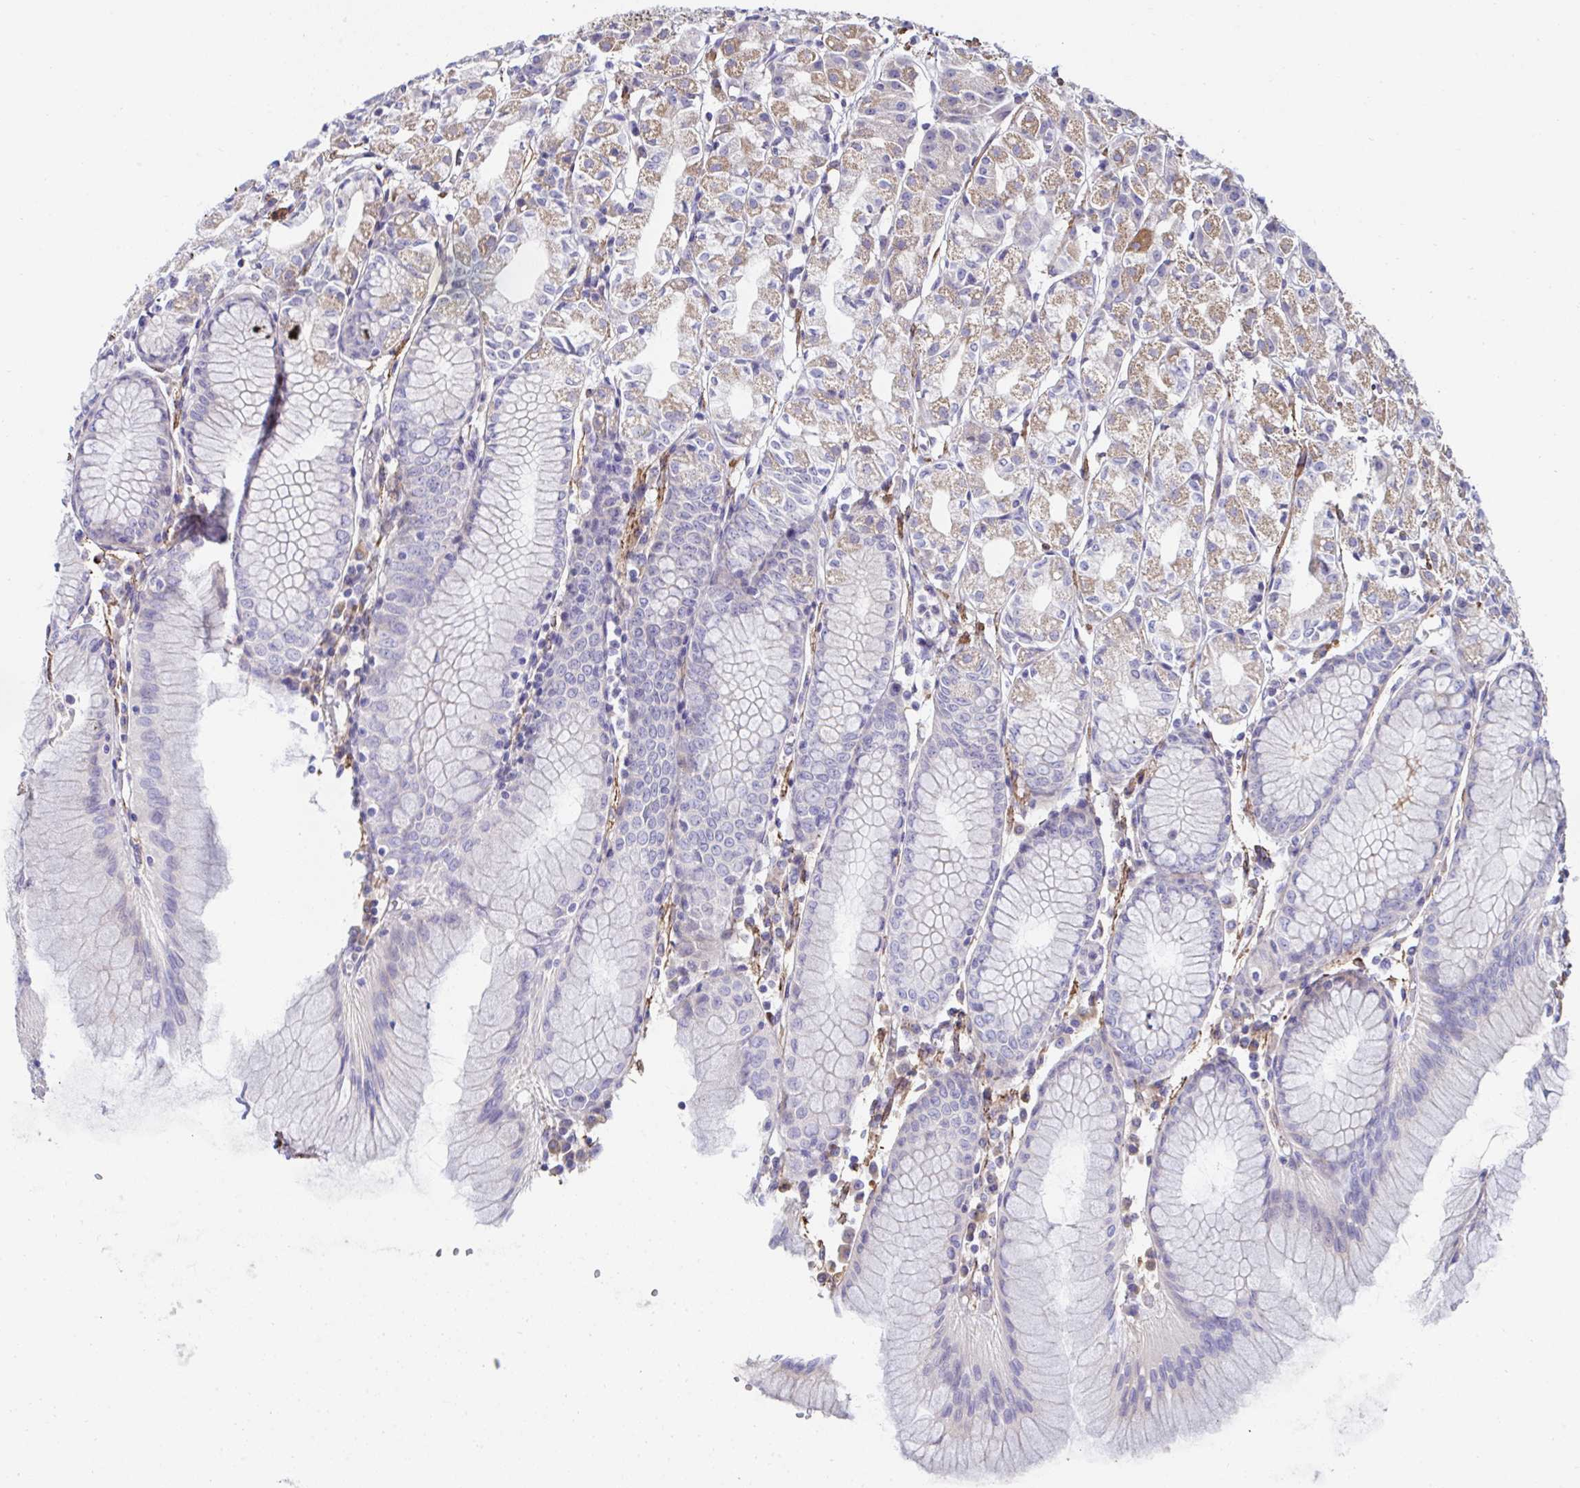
{"staining": {"intensity": "moderate", "quantity": "25%-75%", "location": "cytoplasmic/membranous"}, "tissue": "stomach", "cell_type": "Glandular cells", "image_type": "normal", "snomed": [{"axis": "morphology", "description": "Normal tissue, NOS"}, {"axis": "topography", "description": "Stomach"}], "caption": "This histopathology image reveals normal stomach stained with IHC to label a protein in brown. The cytoplasmic/membranous of glandular cells show moderate positivity for the protein. Nuclei are counter-stained blue.", "gene": "FBXL13", "patient": {"sex": "female", "age": 57}}